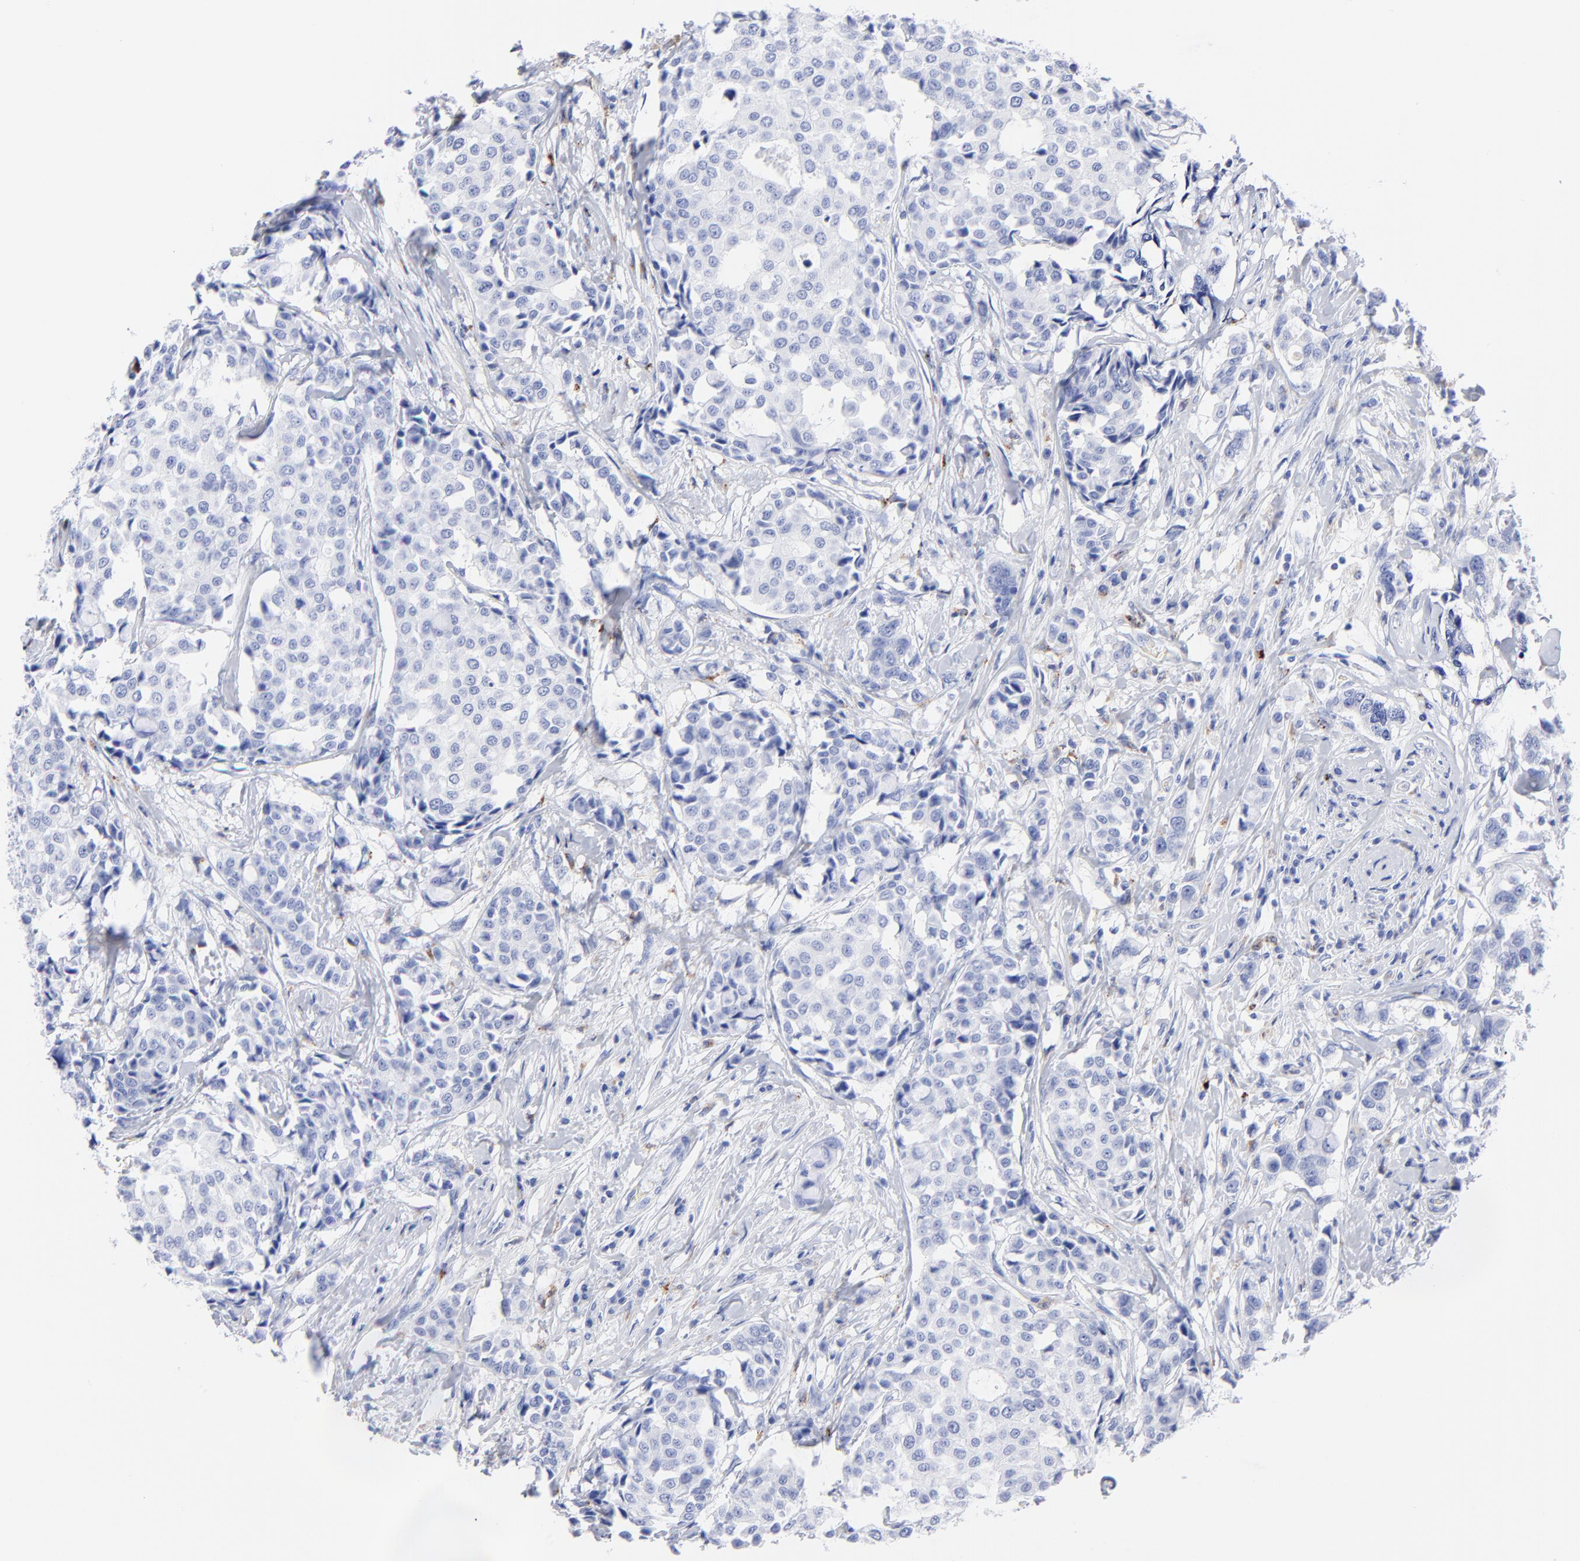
{"staining": {"intensity": "negative", "quantity": "none", "location": "none"}, "tissue": "breast cancer", "cell_type": "Tumor cells", "image_type": "cancer", "snomed": [{"axis": "morphology", "description": "Duct carcinoma"}, {"axis": "topography", "description": "Breast"}], "caption": "This is an immunohistochemistry photomicrograph of breast invasive ductal carcinoma. There is no staining in tumor cells.", "gene": "CPVL", "patient": {"sex": "female", "age": 27}}